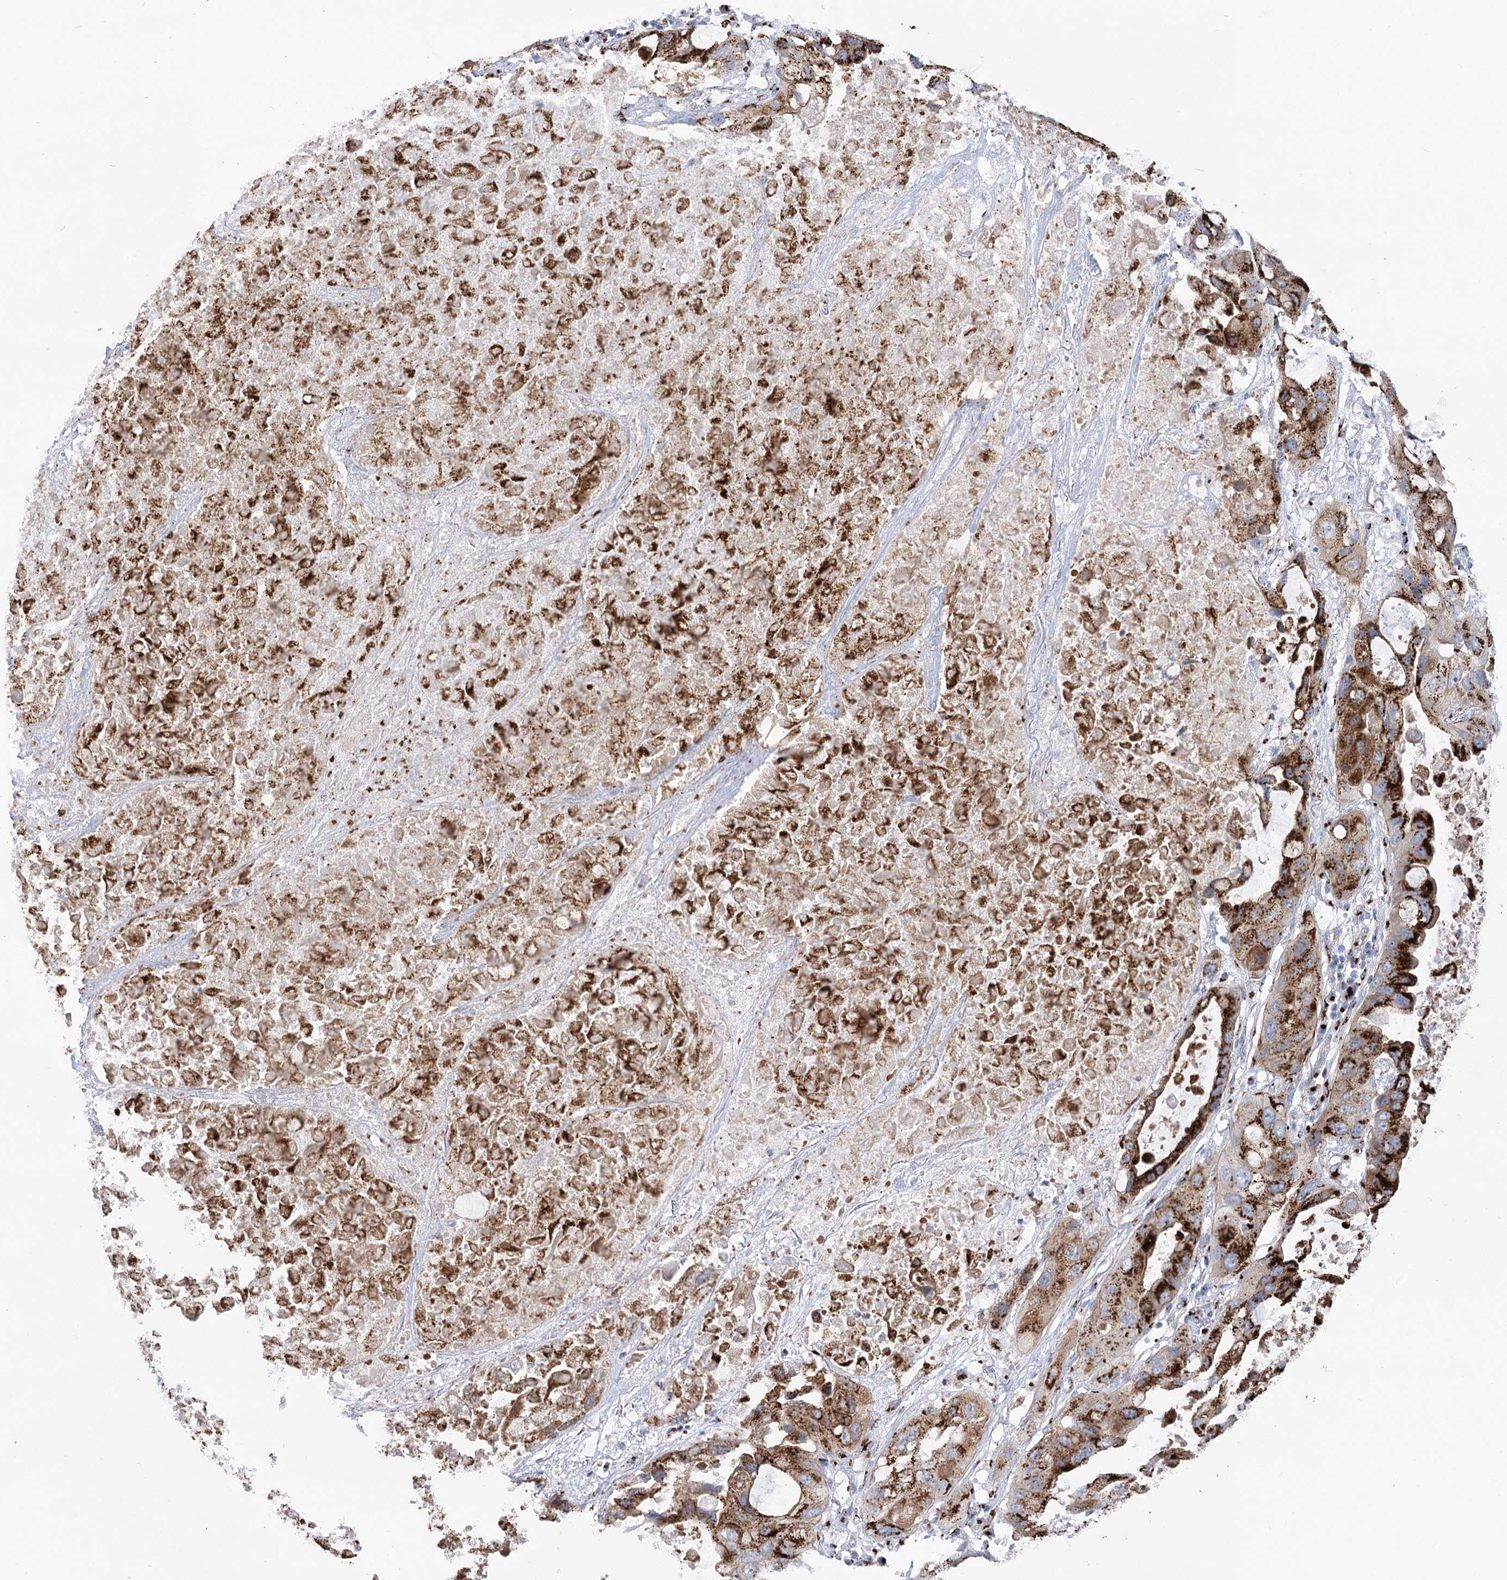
{"staining": {"intensity": "strong", "quantity": ">75%", "location": "cytoplasmic/membranous"}, "tissue": "lung cancer", "cell_type": "Tumor cells", "image_type": "cancer", "snomed": [{"axis": "morphology", "description": "Squamous cell carcinoma, NOS"}, {"axis": "topography", "description": "Lung"}], "caption": "Lung cancer (squamous cell carcinoma) stained with DAB IHC reveals high levels of strong cytoplasmic/membranous staining in about >75% of tumor cells.", "gene": "TMEM165", "patient": {"sex": "female", "age": 73}}